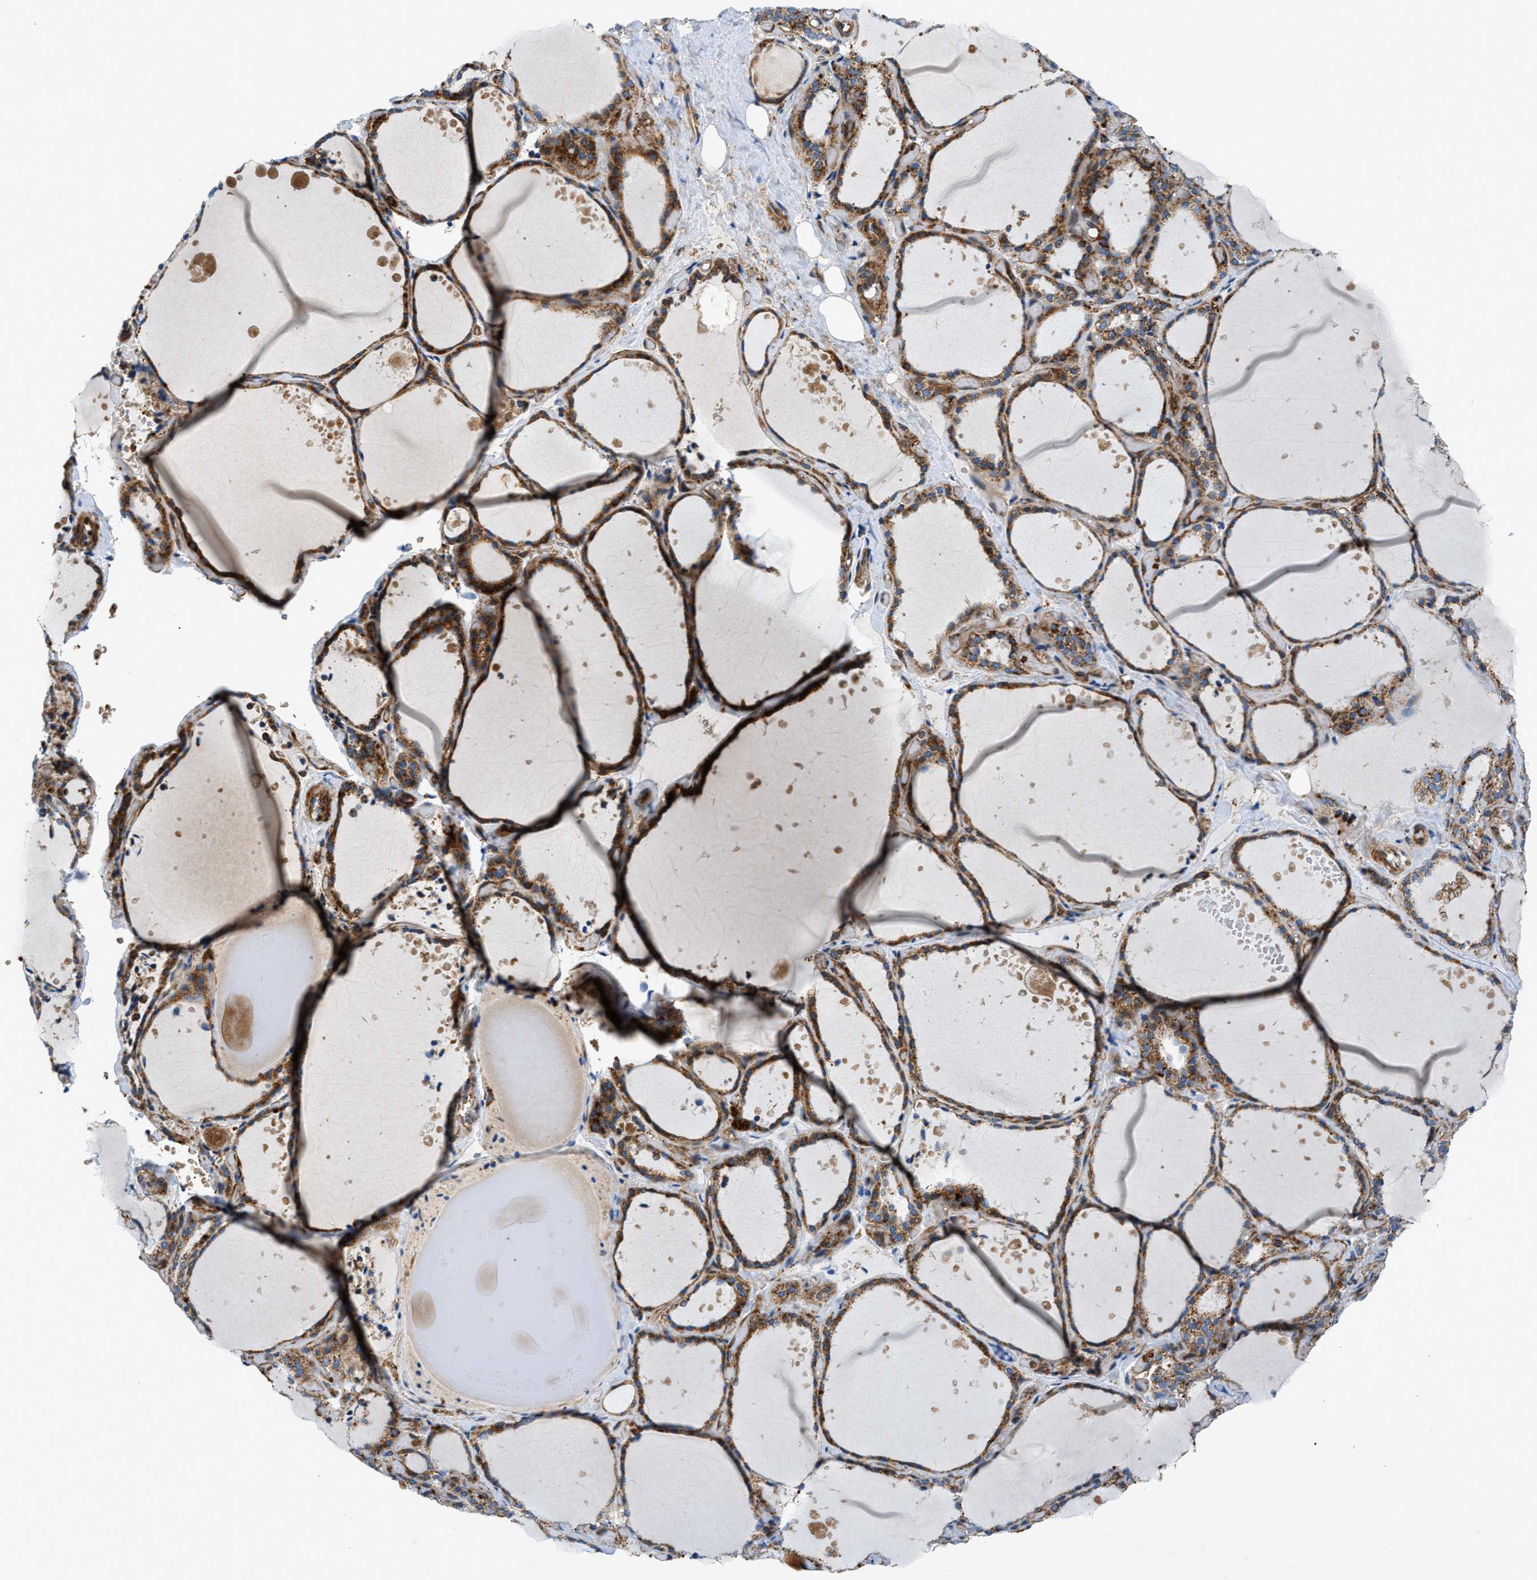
{"staining": {"intensity": "strong", "quantity": ">75%", "location": "cytoplasmic/membranous"}, "tissue": "thyroid gland", "cell_type": "Glandular cells", "image_type": "normal", "snomed": [{"axis": "morphology", "description": "Normal tissue, NOS"}, {"axis": "topography", "description": "Thyroid gland"}], "caption": "Immunohistochemical staining of benign thyroid gland displays >75% levels of strong cytoplasmic/membranous protein expression in about >75% of glandular cells. Using DAB (3,3'-diaminobenzidine) (brown) and hematoxylin (blue) stains, captured at high magnification using brightfield microscopy.", "gene": "DHODH", "patient": {"sex": "female", "age": 44}}